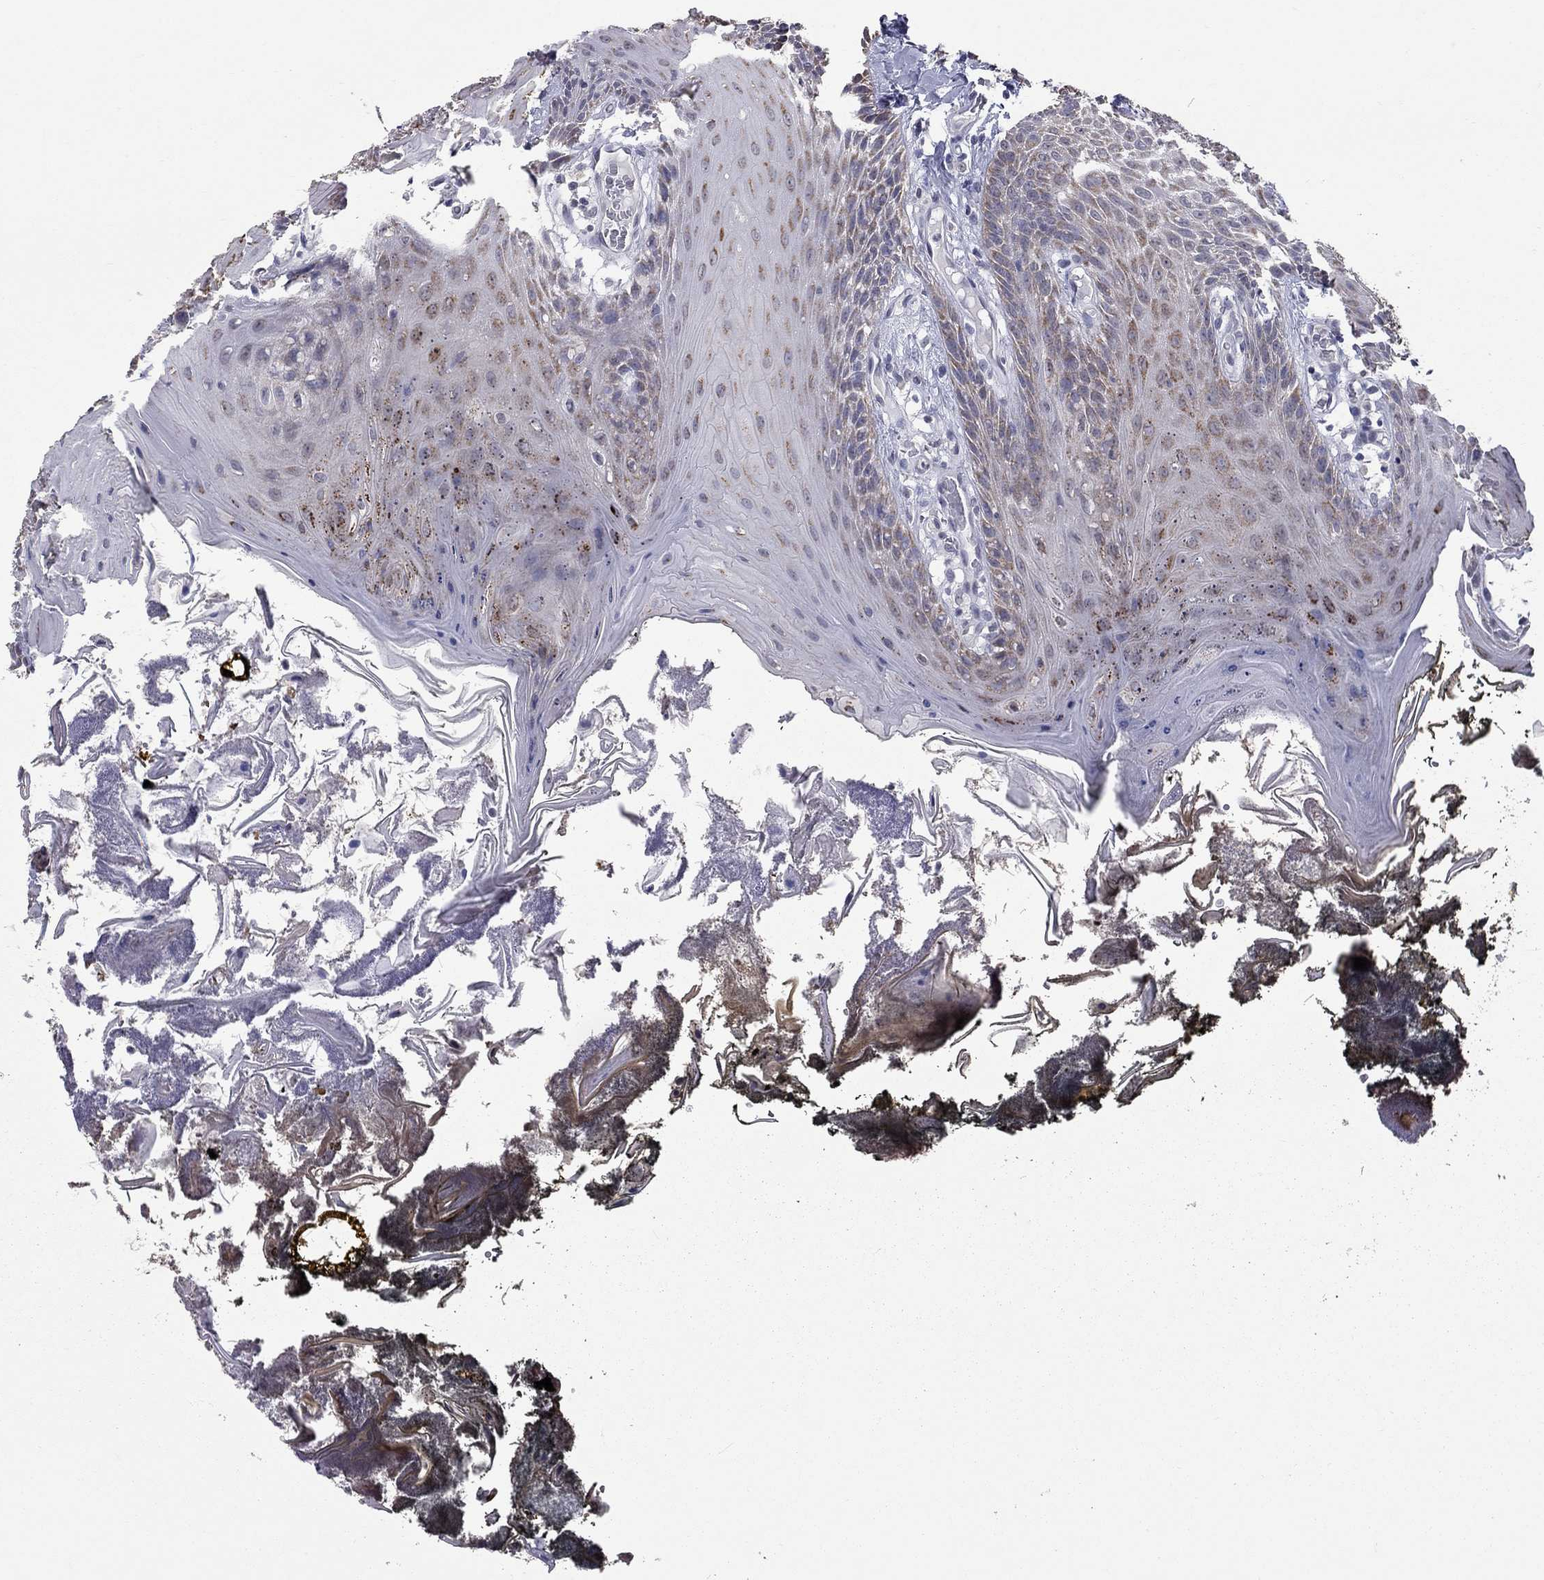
{"staining": {"intensity": "moderate", "quantity": ">75%", "location": "cytoplasmic/membranous"}, "tissue": "oral mucosa", "cell_type": "Squamous epithelial cells", "image_type": "normal", "snomed": [{"axis": "morphology", "description": "Normal tissue, NOS"}, {"axis": "topography", "description": "Oral tissue"}], "caption": "The photomicrograph shows immunohistochemical staining of normal oral mucosa. There is moderate cytoplasmic/membranous positivity is identified in about >75% of squamous epithelial cells.", "gene": "SHOC2", "patient": {"sex": "male", "age": 9}}